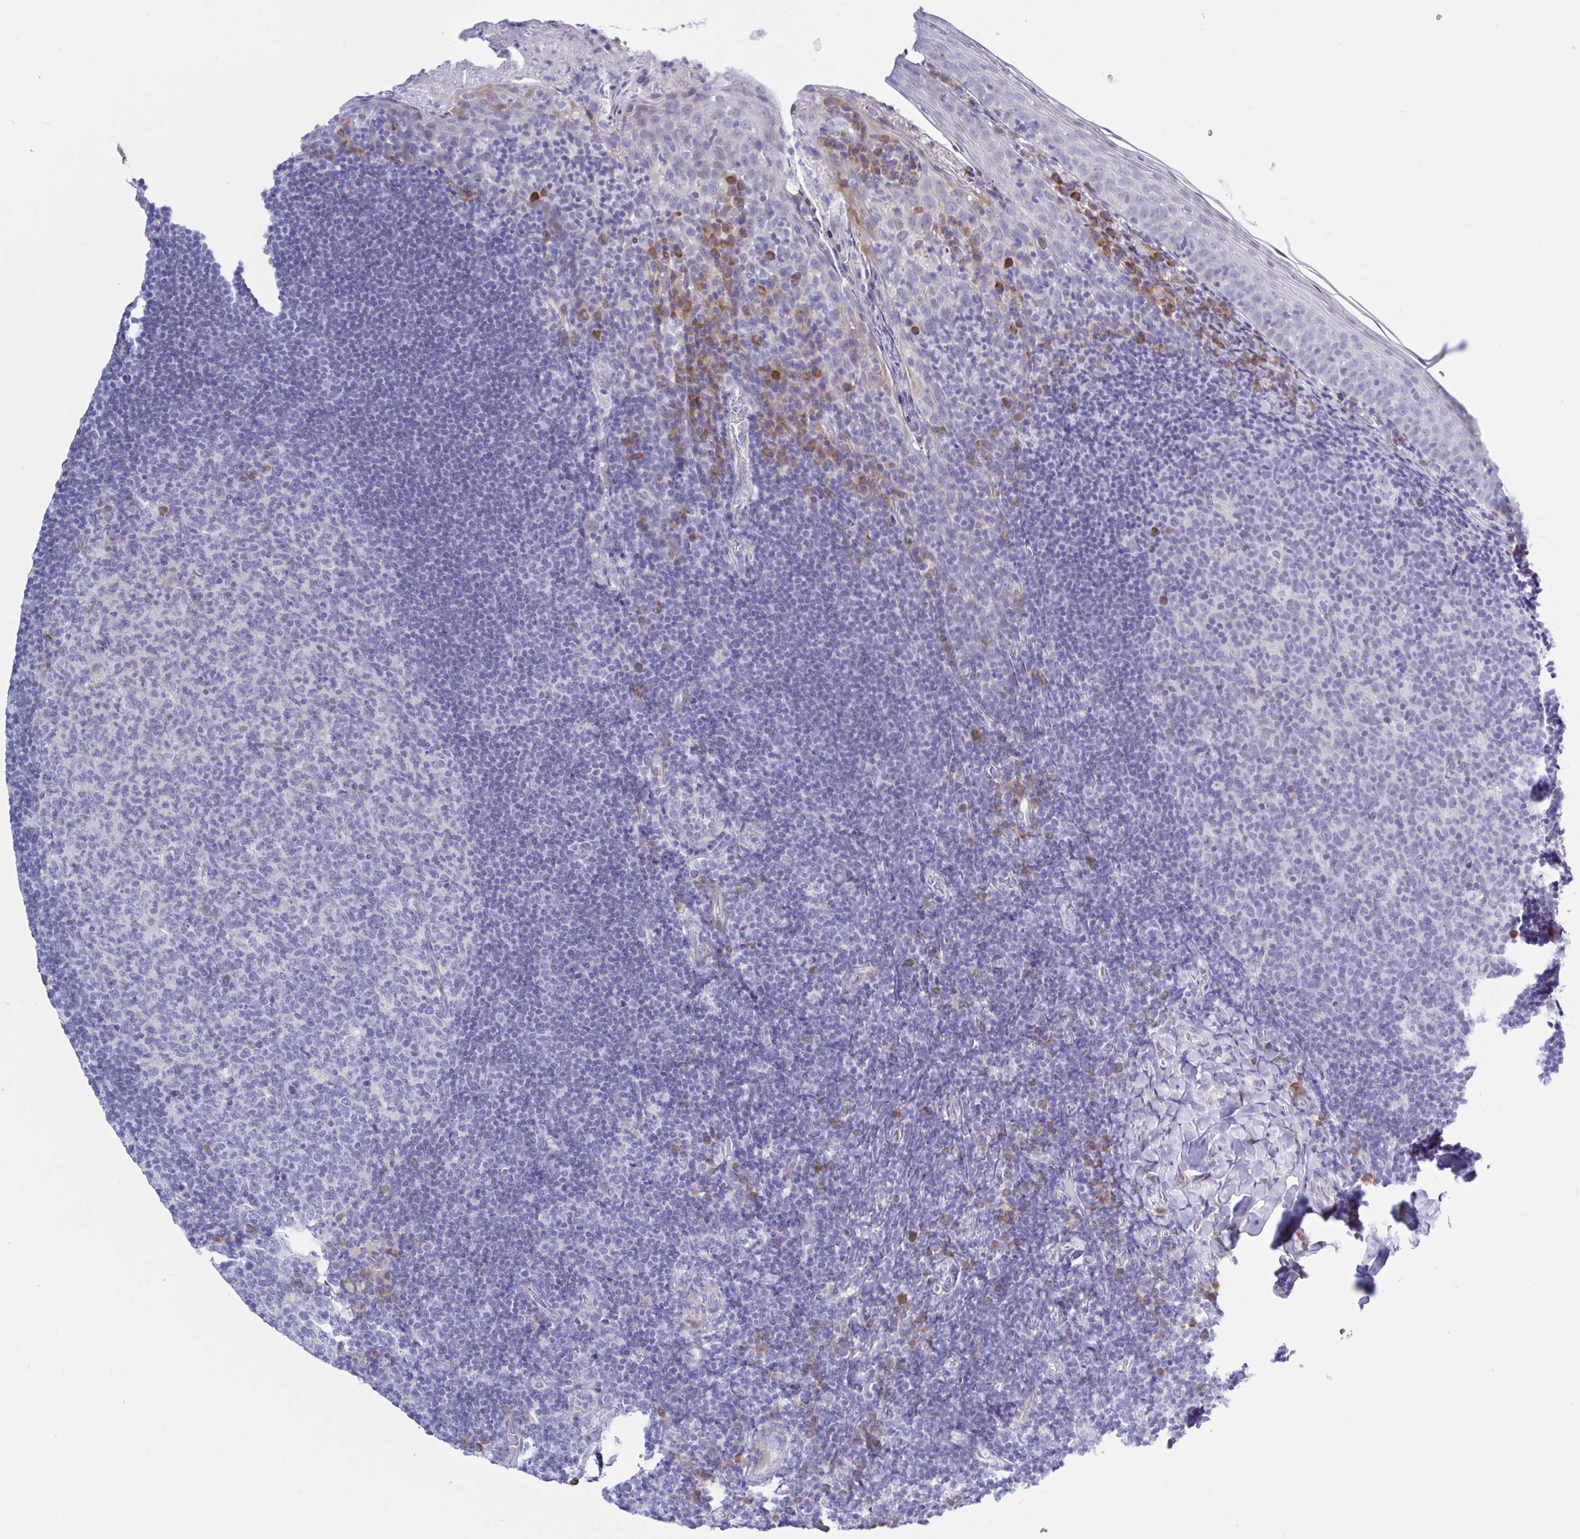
{"staining": {"intensity": "negative", "quantity": "none", "location": "none"}, "tissue": "tonsil", "cell_type": "Germinal center cells", "image_type": "normal", "snomed": [{"axis": "morphology", "description": "Normal tissue, NOS"}, {"axis": "topography", "description": "Tonsil"}], "caption": "This is an immunohistochemistry photomicrograph of unremarkable tonsil. There is no staining in germinal center cells.", "gene": "ENSG00000271254", "patient": {"sex": "female", "age": 10}}